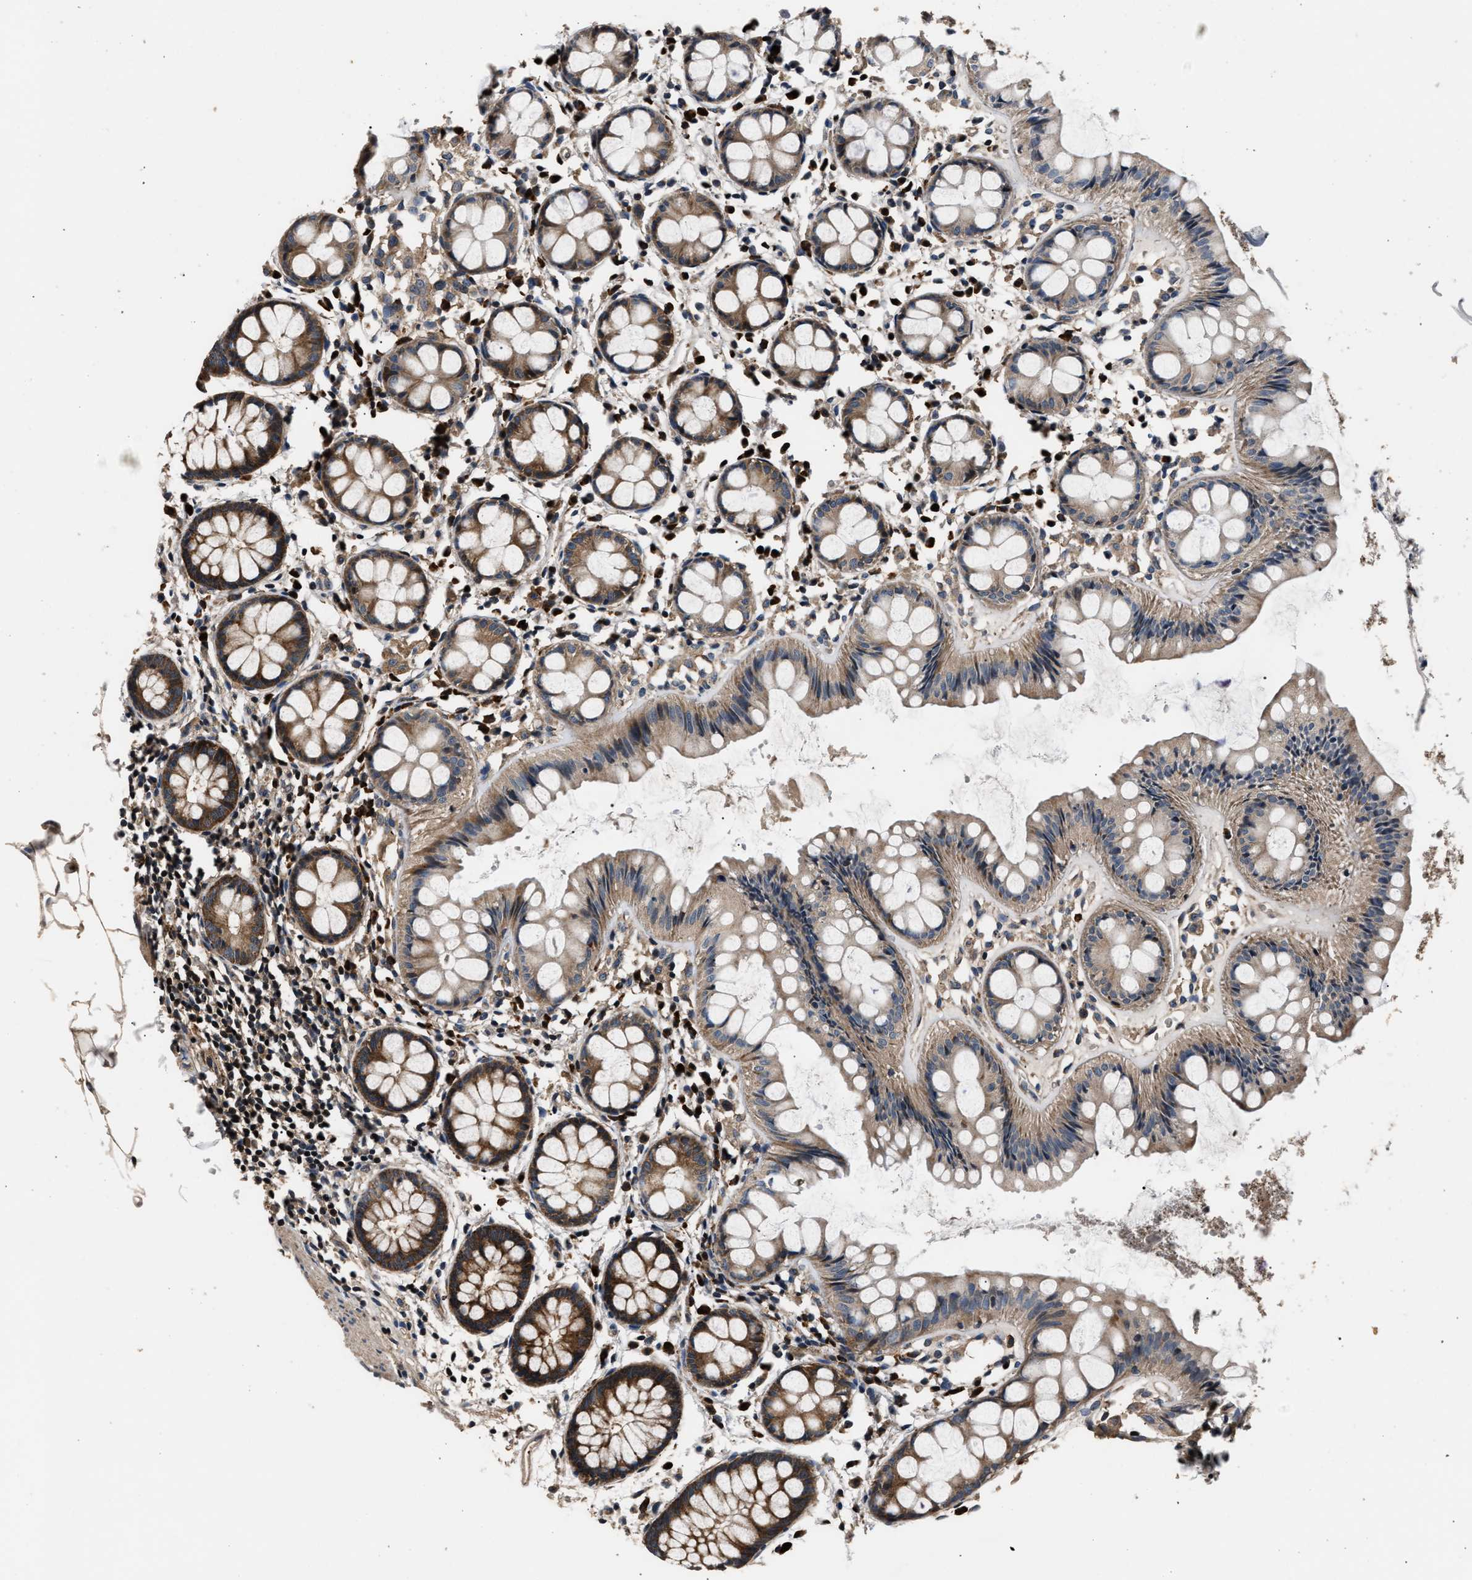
{"staining": {"intensity": "strong", "quantity": ">75%", "location": "cytoplasmic/membranous"}, "tissue": "rectum", "cell_type": "Glandular cells", "image_type": "normal", "snomed": [{"axis": "morphology", "description": "Normal tissue, NOS"}, {"axis": "topography", "description": "Rectum"}], "caption": "Glandular cells exhibit strong cytoplasmic/membranous positivity in approximately >75% of cells in benign rectum.", "gene": "IMPDH2", "patient": {"sex": "female", "age": 66}}